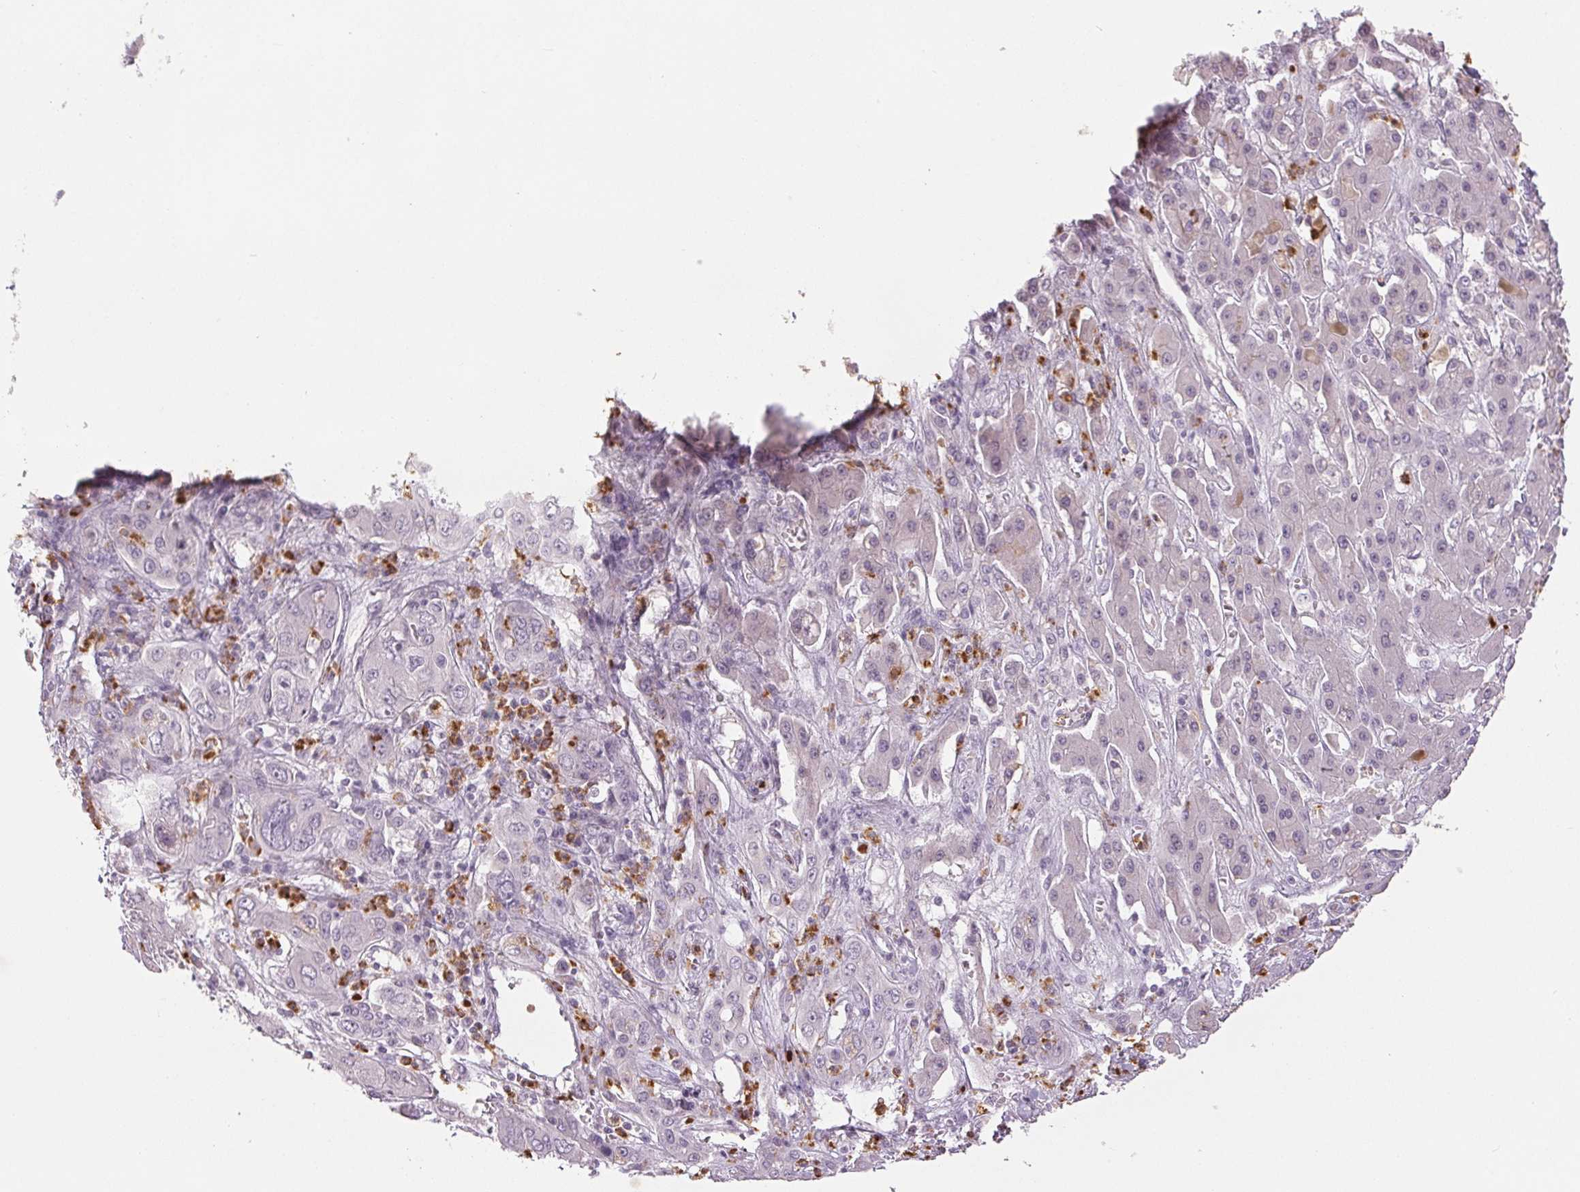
{"staining": {"intensity": "negative", "quantity": "none", "location": "none"}, "tissue": "liver cancer", "cell_type": "Tumor cells", "image_type": "cancer", "snomed": [{"axis": "morphology", "description": "Cholangiocarcinoma"}, {"axis": "topography", "description": "Liver"}], "caption": "DAB immunohistochemical staining of human liver cholangiocarcinoma shows no significant positivity in tumor cells.", "gene": "LTF", "patient": {"sex": "male", "age": 67}}